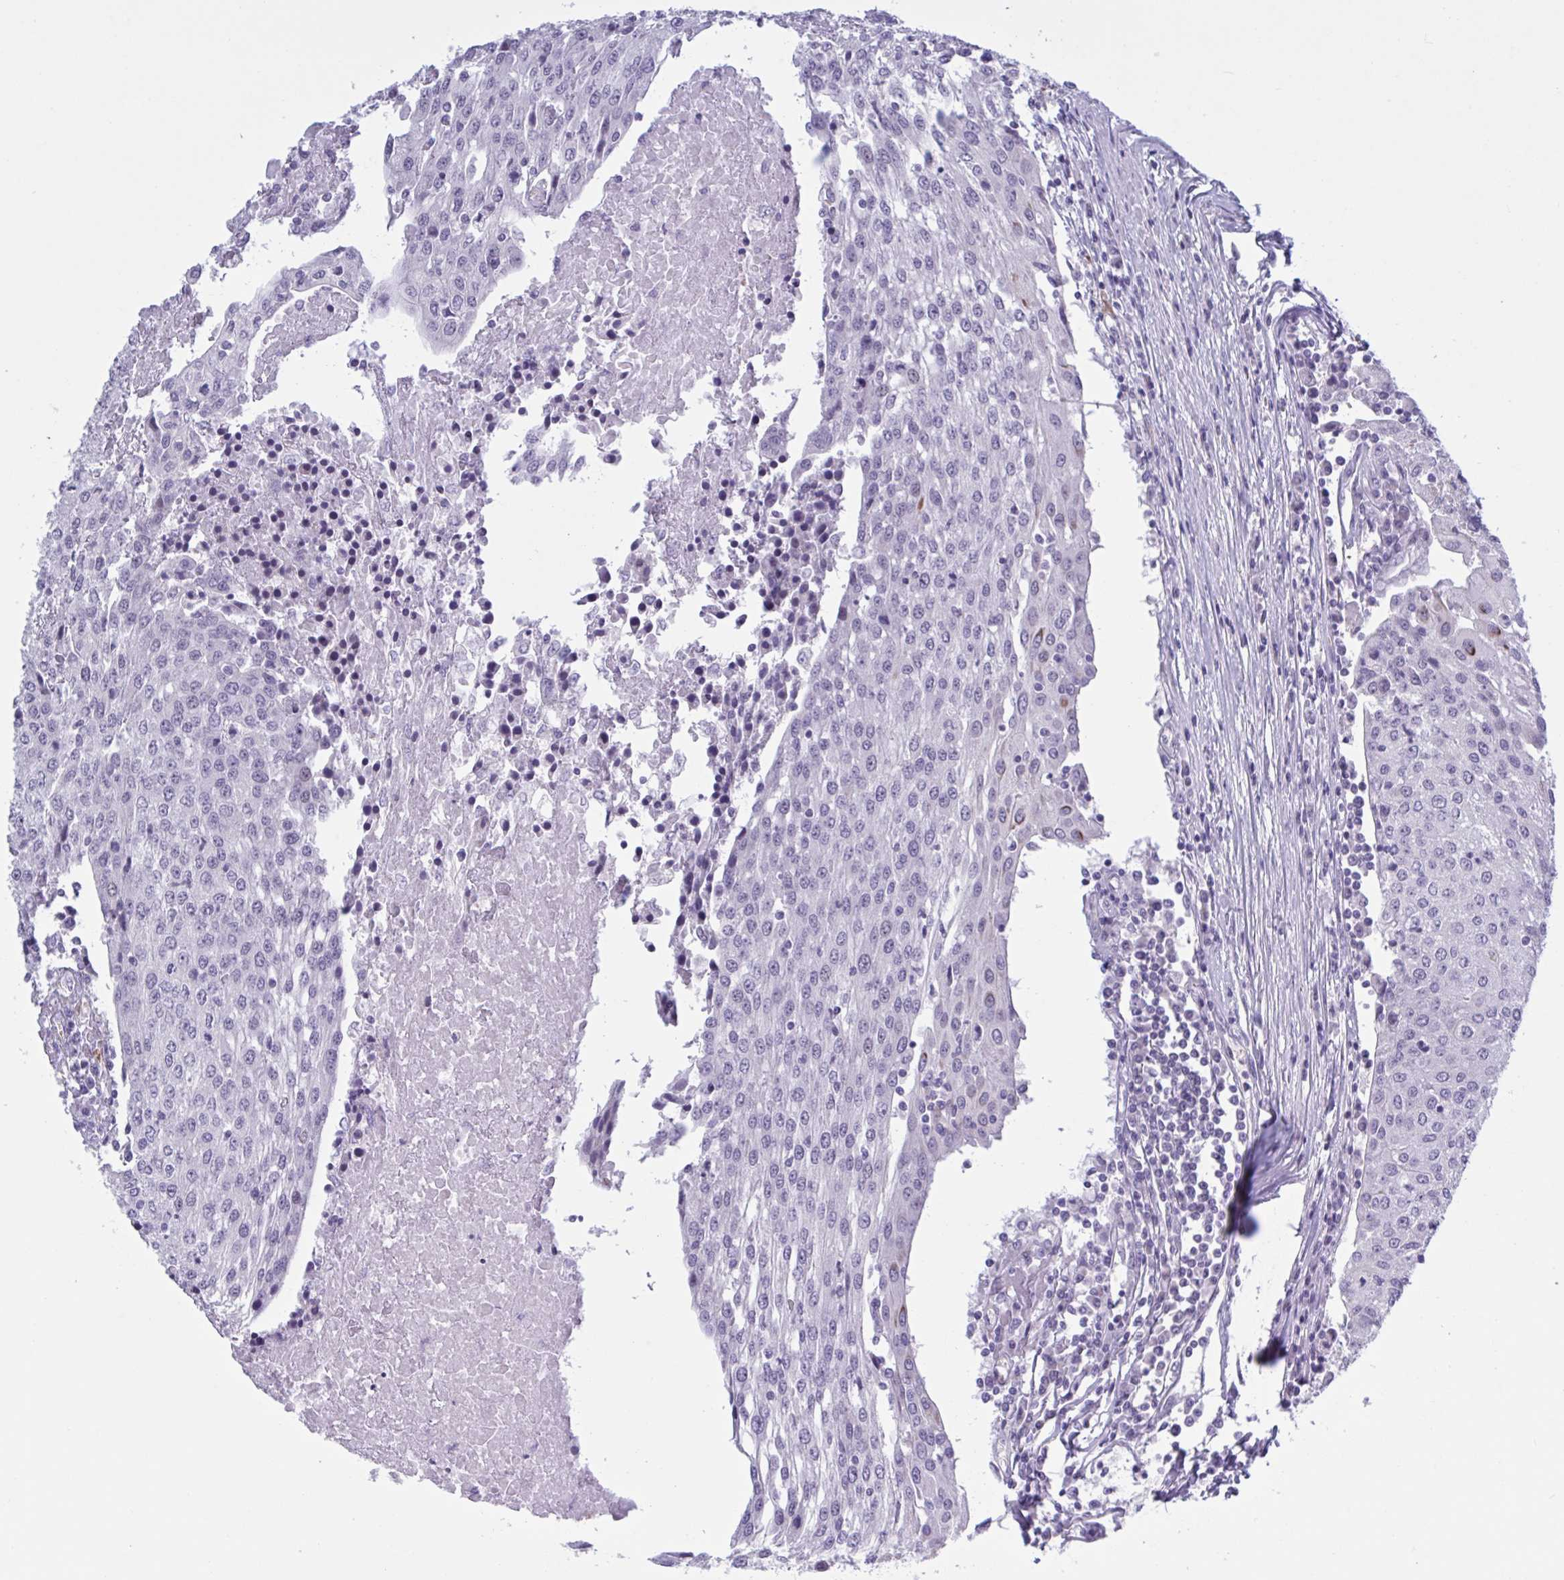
{"staining": {"intensity": "negative", "quantity": "none", "location": "none"}, "tissue": "urothelial cancer", "cell_type": "Tumor cells", "image_type": "cancer", "snomed": [{"axis": "morphology", "description": "Urothelial carcinoma, High grade"}, {"axis": "topography", "description": "Urinary bladder"}], "caption": "An immunohistochemistry photomicrograph of high-grade urothelial carcinoma is shown. There is no staining in tumor cells of high-grade urothelial carcinoma.", "gene": "HSD11B2", "patient": {"sex": "female", "age": 85}}